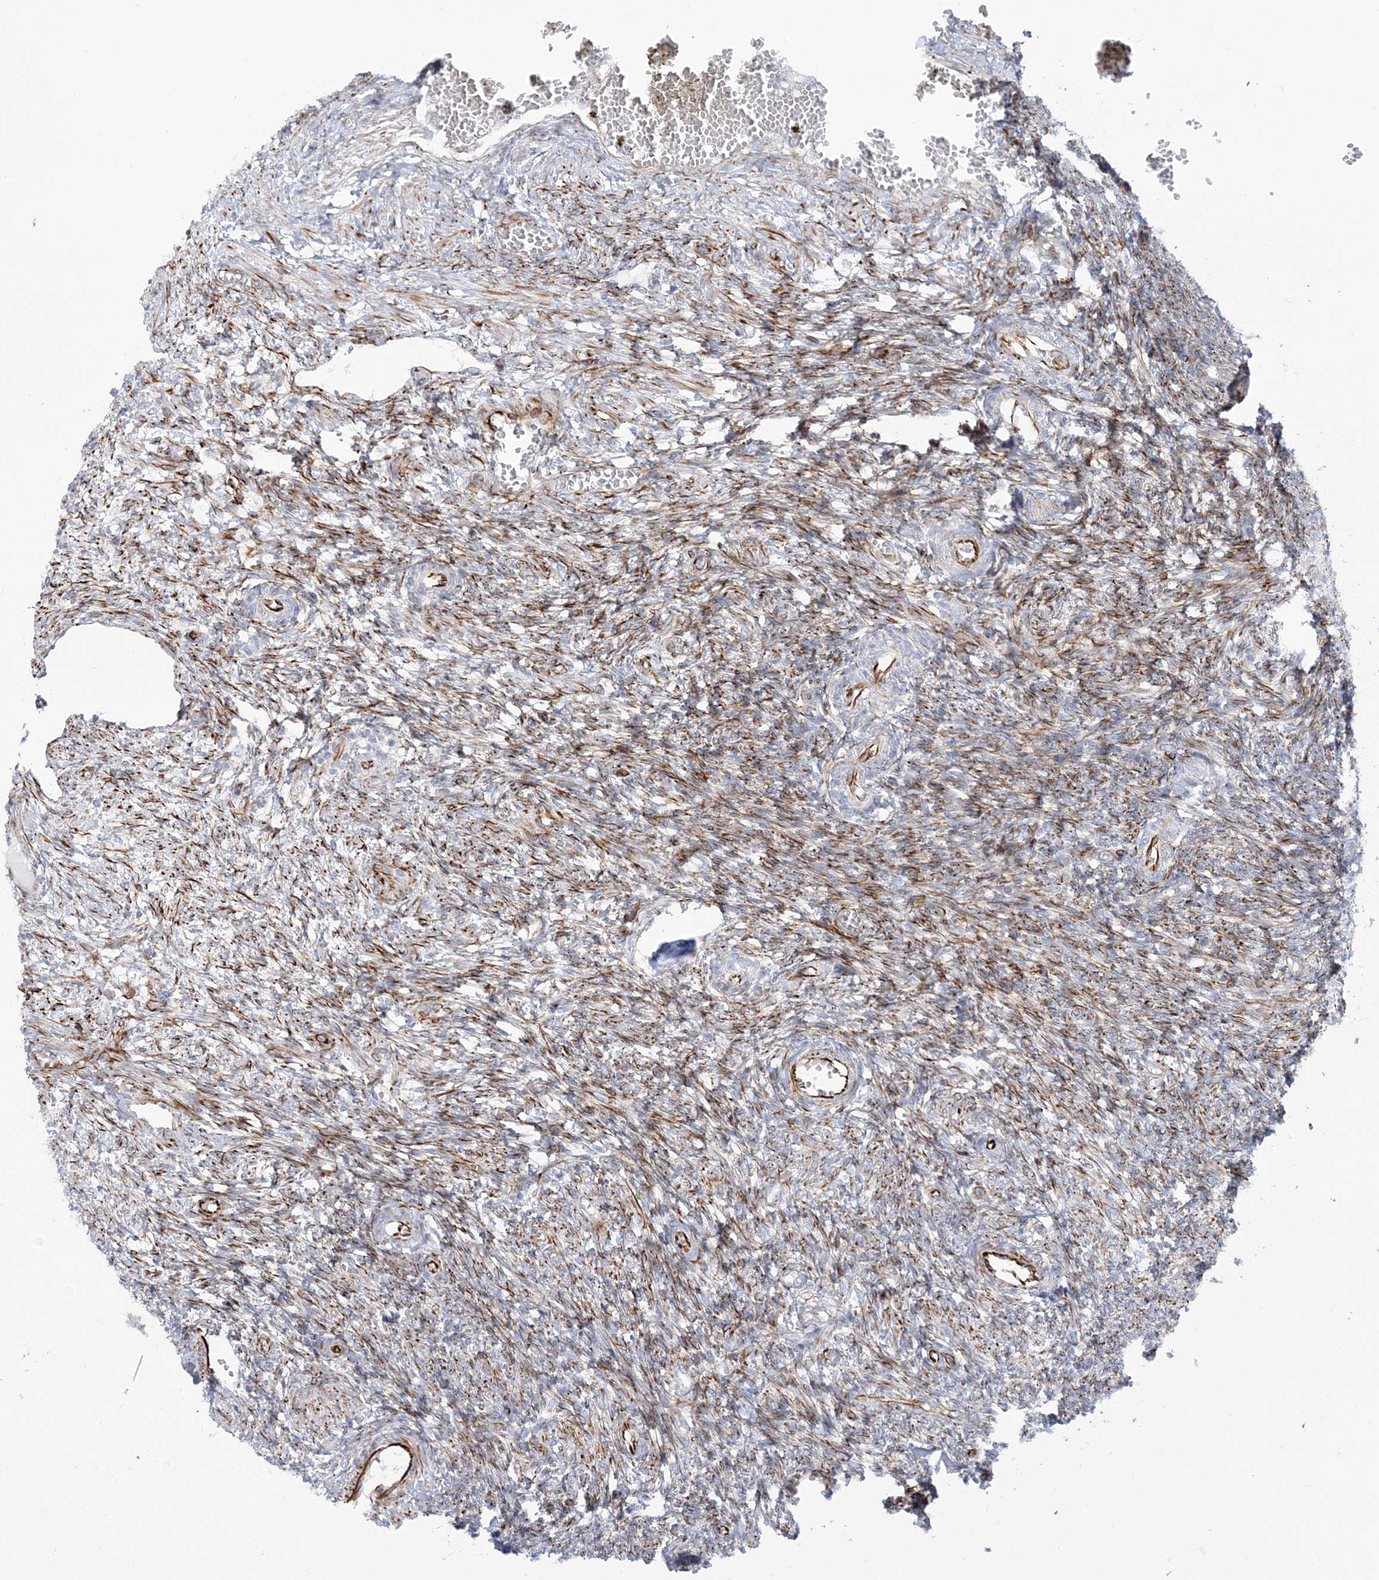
{"staining": {"intensity": "moderate", "quantity": "25%-75%", "location": "cytoplasmic/membranous"}, "tissue": "ovary", "cell_type": "Ovarian stroma cells", "image_type": "normal", "snomed": [{"axis": "morphology", "description": "Normal tissue, NOS"}, {"axis": "topography", "description": "Ovary"}], "caption": "IHC staining of normal ovary, which shows medium levels of moderate cytoplasmic/membranous positivity in approximately 25%-75% of ovarian stroma cells indicating moderate cytoplasmic/membranous protein positivity. The staining was performed using DAB (3,3'-diaminobenzidine) (brown) for protein detection and nuclei were counterstained in hematoxylin (blue).", "gene": "PPIL6", "patient": {"sex": "female", "age": 27}}